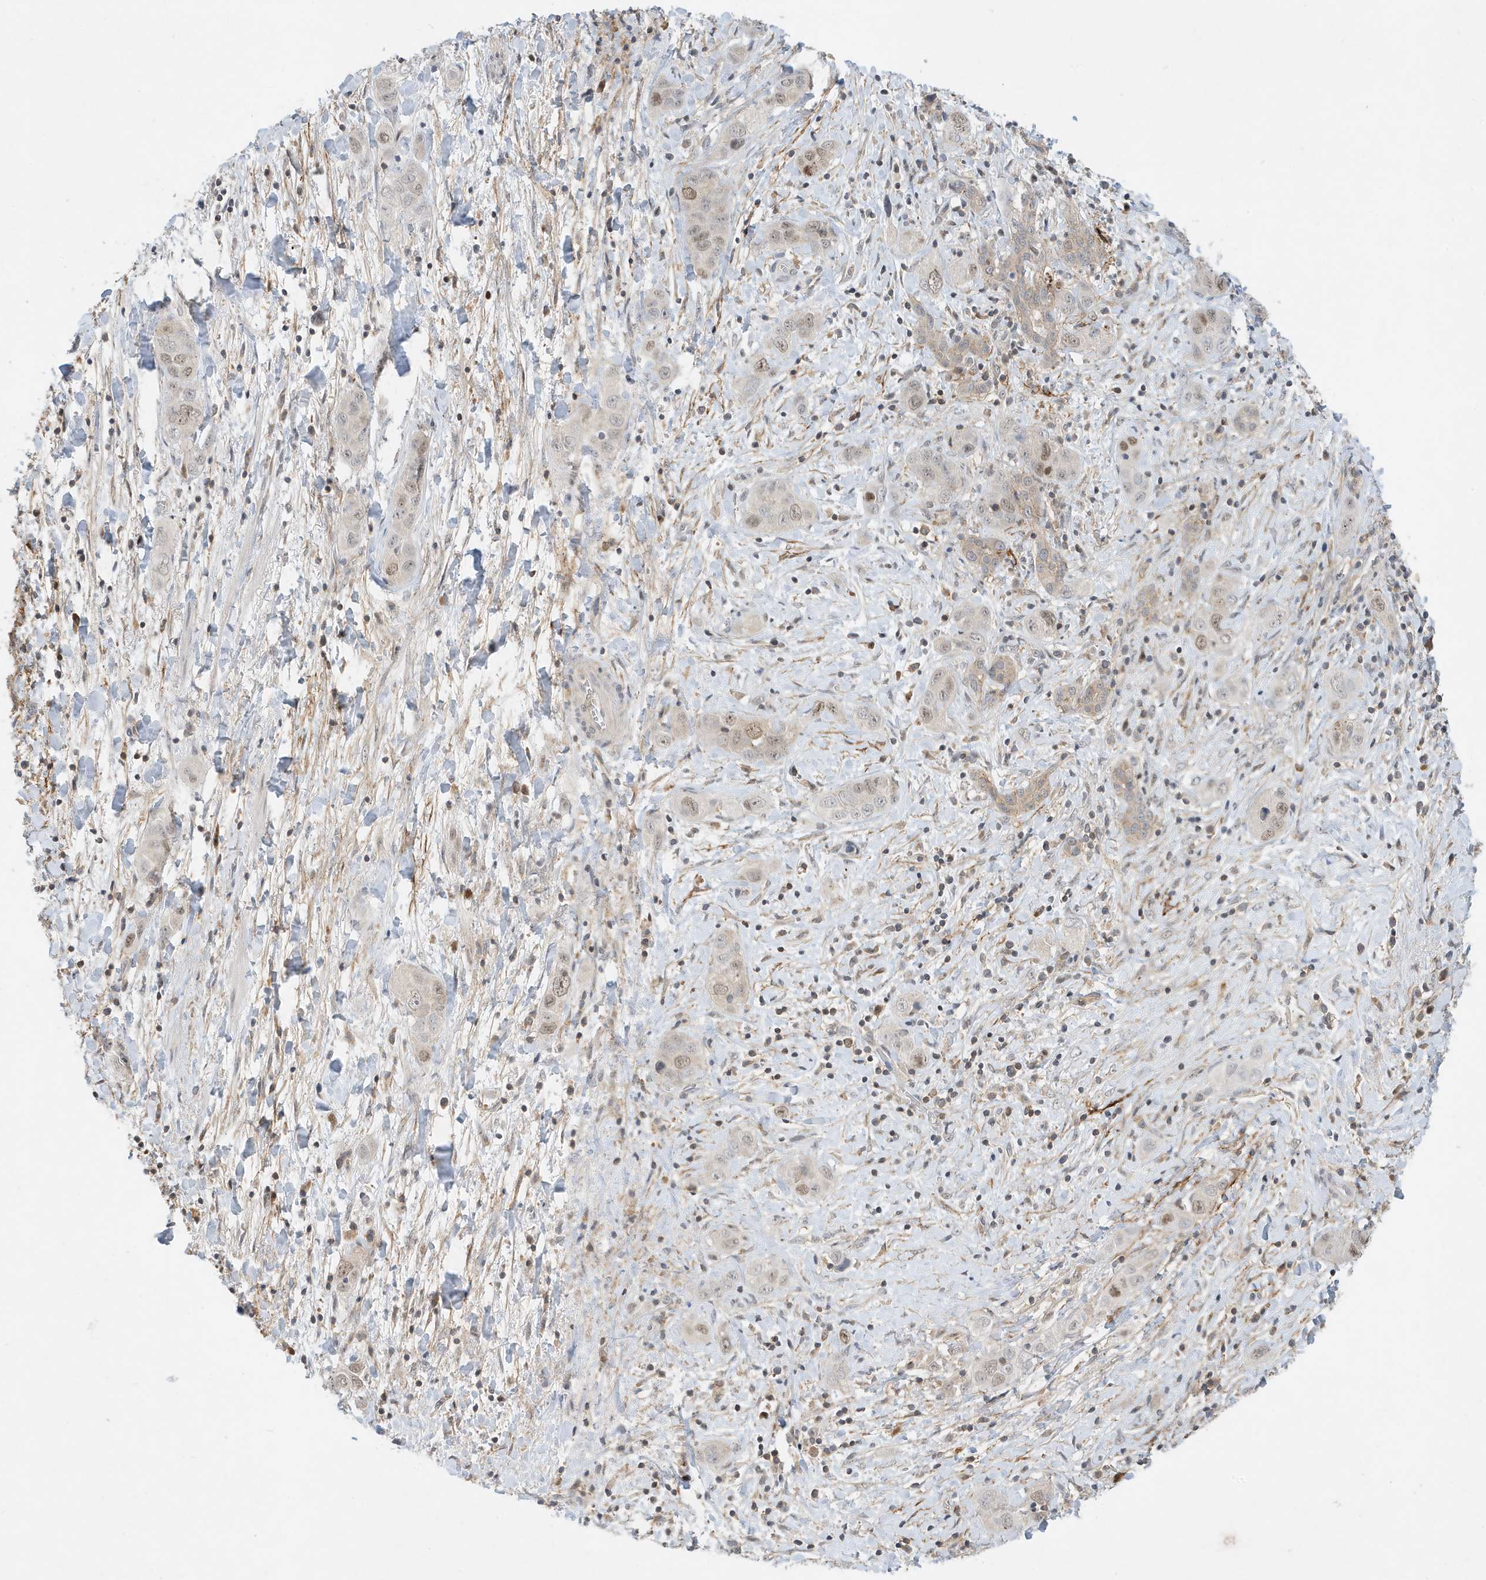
{"staining": {"intensity": "weak", "quantity": "<25%", "location": "cytoplasmic/membranous,nuclear"}, "tissue": "liver cancer", "cell_type": "Tumor cells", "image_type": "cancer", "snomed": [{"axis": "morphology", "description": "Cholangiocarcinoma"}, {"axis": "topography", "description": "Liver"}], "caption": "DAB (3,3'-diaminobenzidine) immunohistochemical staining of human liver cholangiocarcinoma reveals no significant positivity in tumor cells.", "gene": "MAST3", "patient": {"sex": "female", "age": 52}}